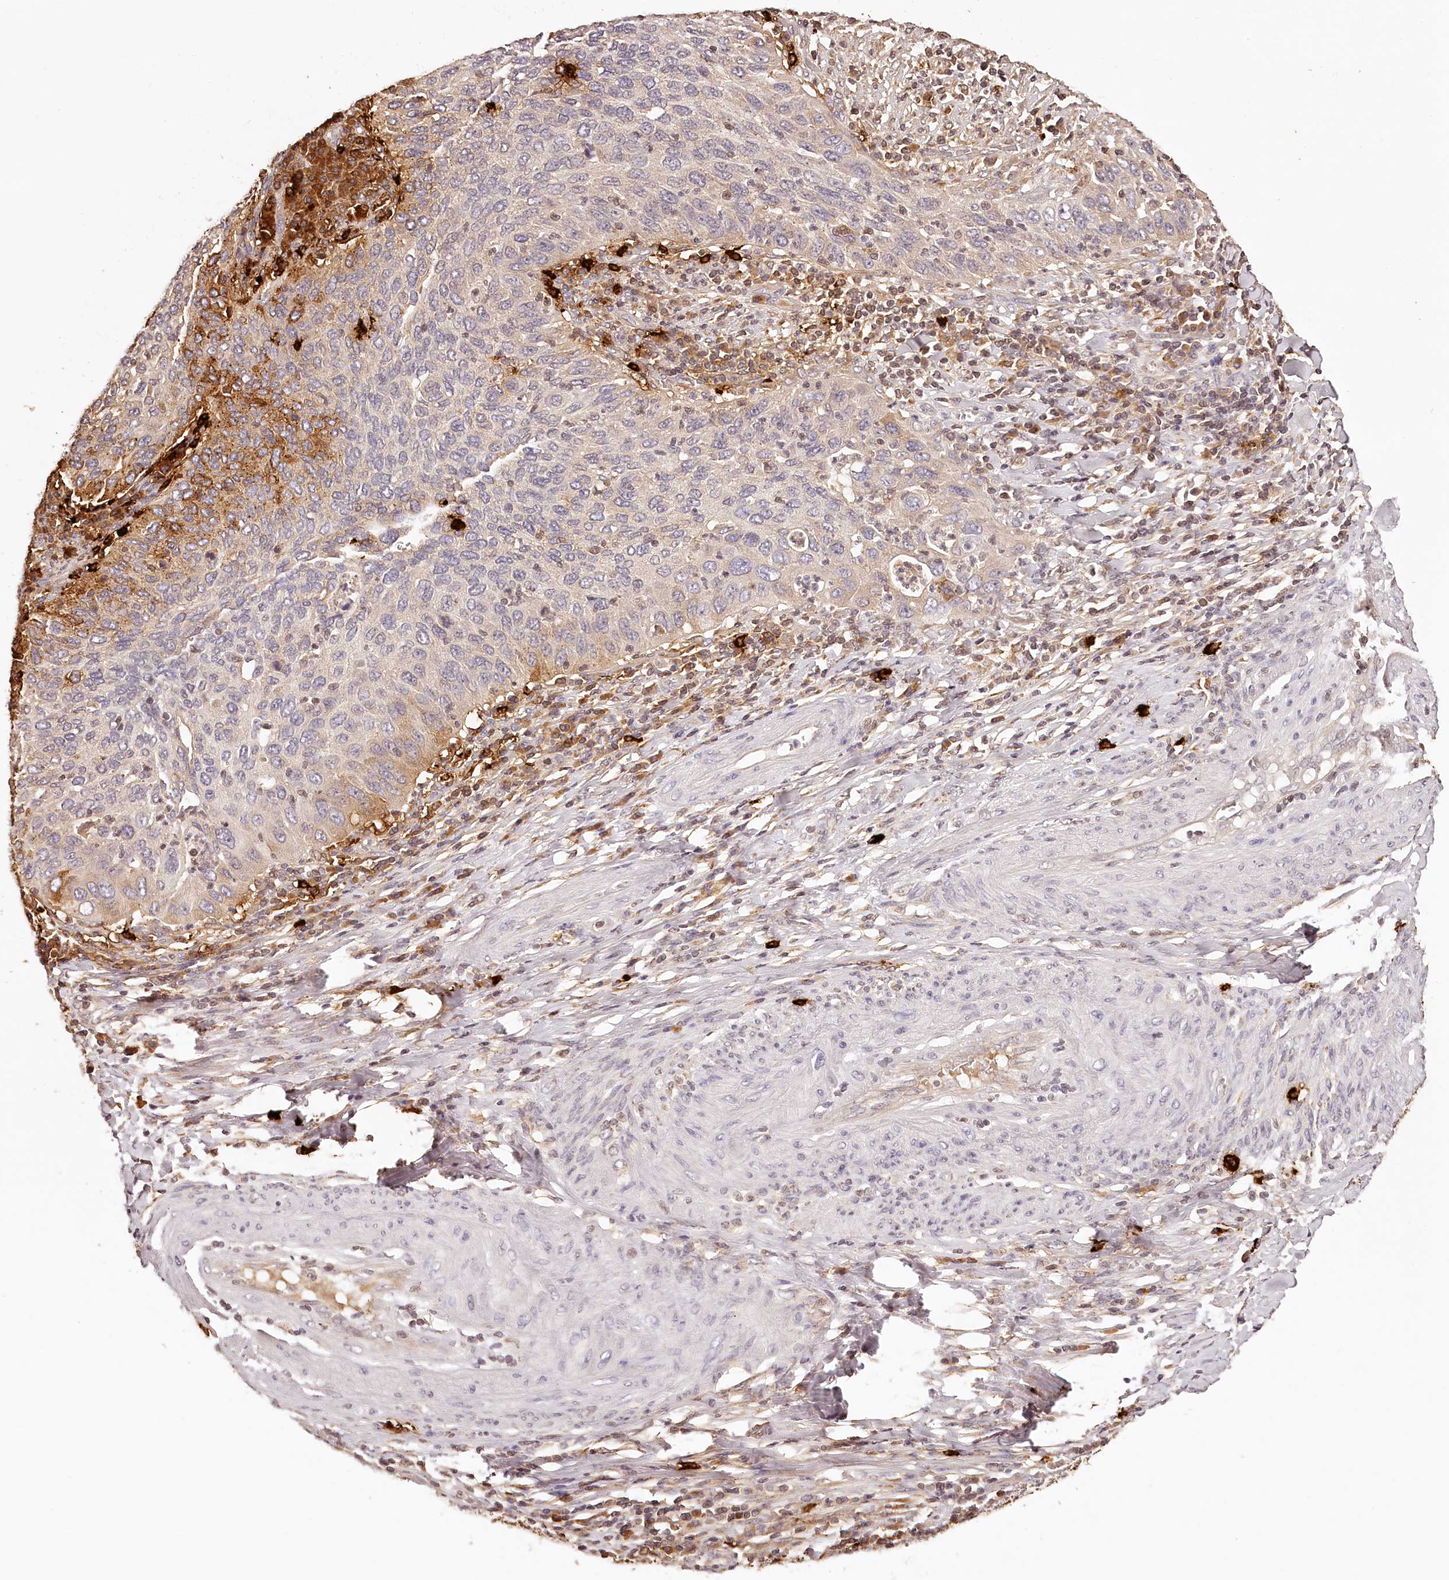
{"staining": {"intensity": "weak", "quantity": "<25%", "location": "cytoplasmic/membranous"}, "tissue": "cervical cancer", "cell_type": "Tumor cells", "image_type": "cancer", "snomed": [{"axis": "morphology", "description": "Squamous cell carcinoma, NOS"}, {"axis": "topography", "description": "Cervix"}], "caption": "Protein analysis of squamous cell carcinoma (cervical) reveals no significant staining in tumor cells.", "gene": "SYNGR1", "patient": {"sex": "female", "age": 38}}